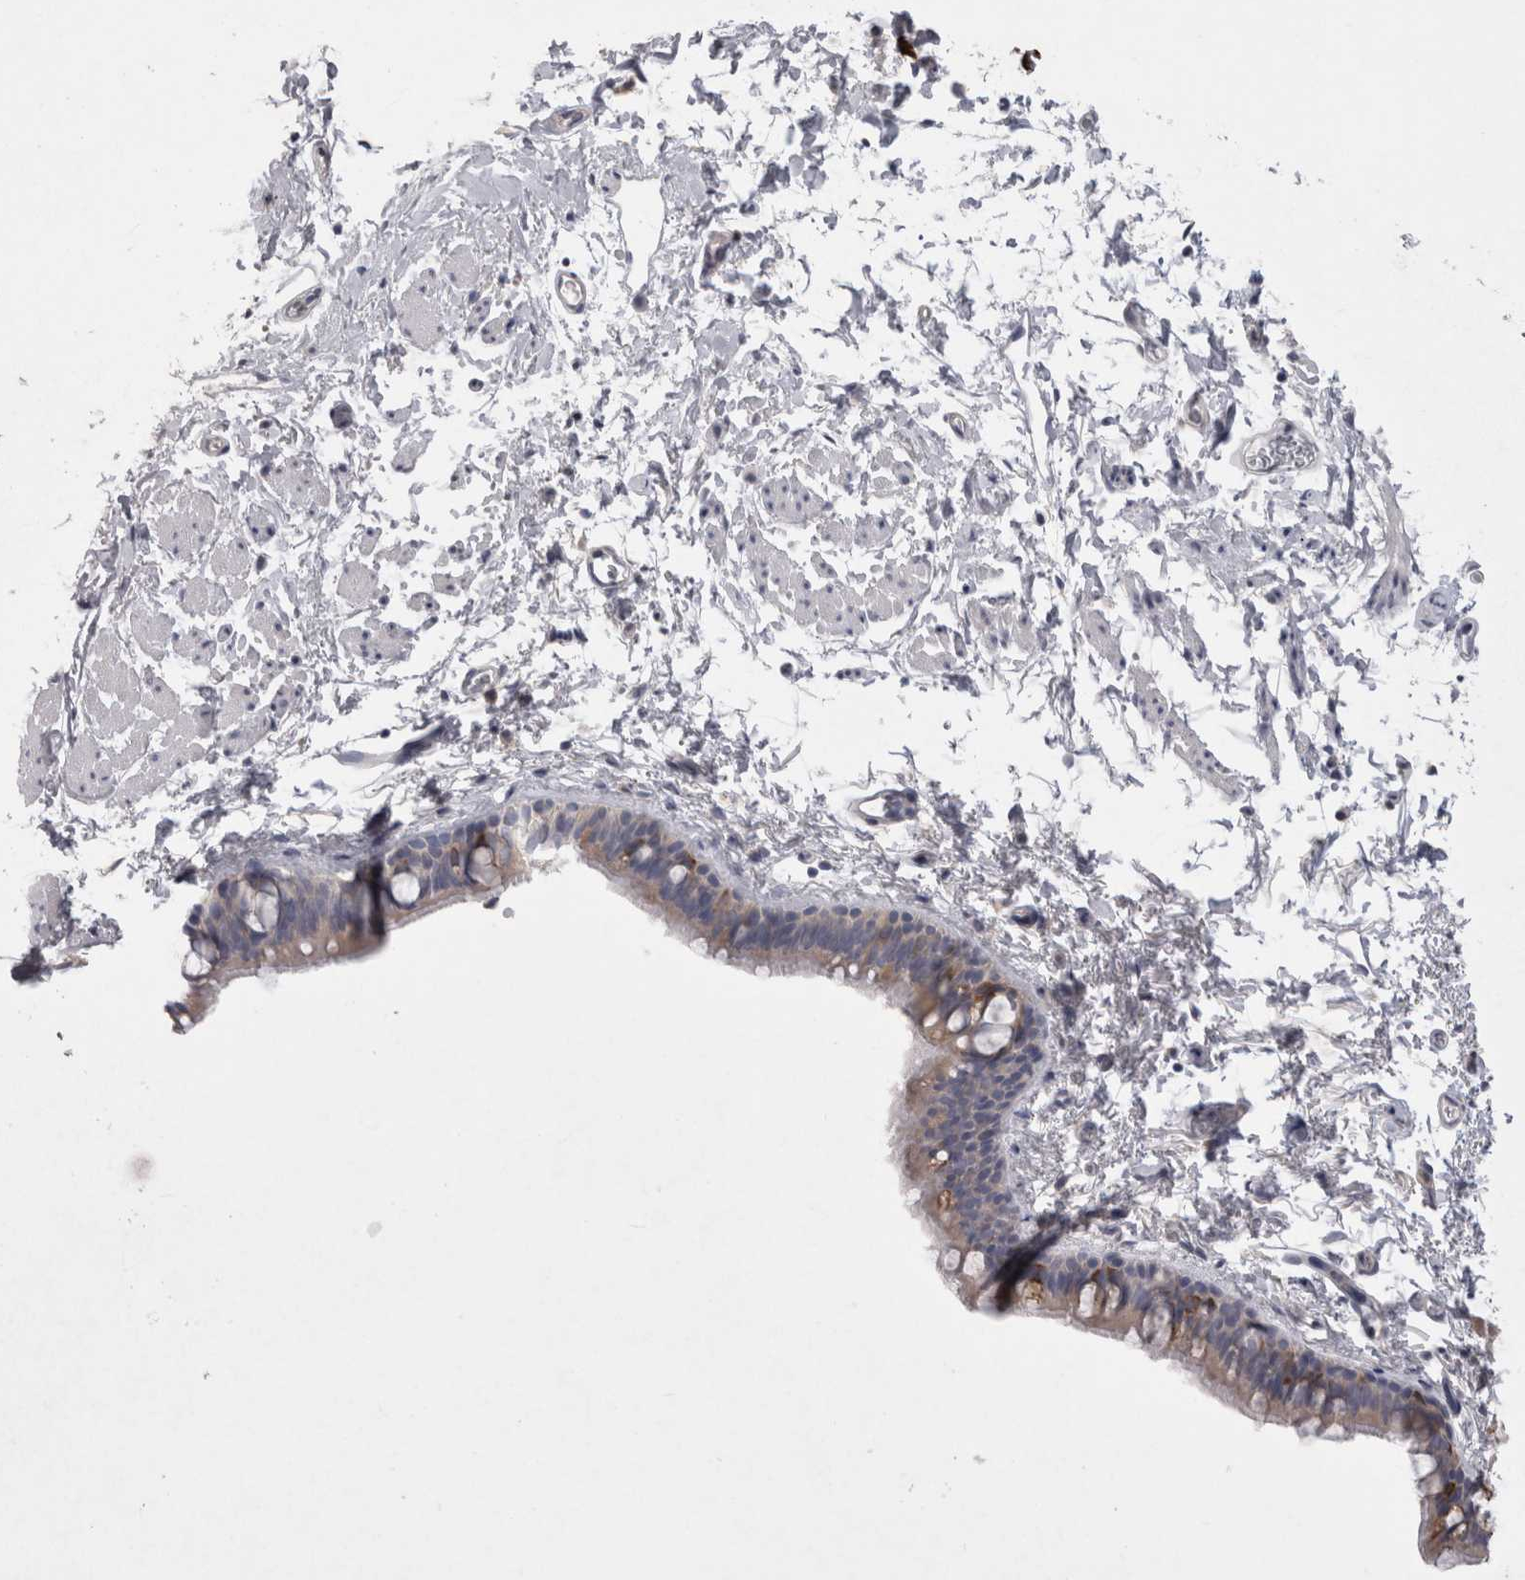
{"staining": {"intensity": "moderate", "quantity": "<25%", "location": "cytoplasmic/membranous"}, "tissue": "bronchus", "cell_type": "Respiratory epithelial cells", "image_type": "normal", "snomed": [{"axis": "morphology", "description": "Normal tissue, NOS"}, {"axis": "topography", "description": "Cartilage tissue"}, {"axis": "topography", "description": "Bronchus"}, {"axis": "topography", "description": "Lung"}], "caption": "Immunohistochemistry image of unremarkable bronchus: human bronchus stained using IHC displays low levels of moderate protein expression localized specifically in the cytoplasmic/membranous of respiratory epithelial cells, appearing as a cytoplasmic/membranous brown color.", "gene": "LRRC40", "patient": {"sex": "male", "age": 64}}